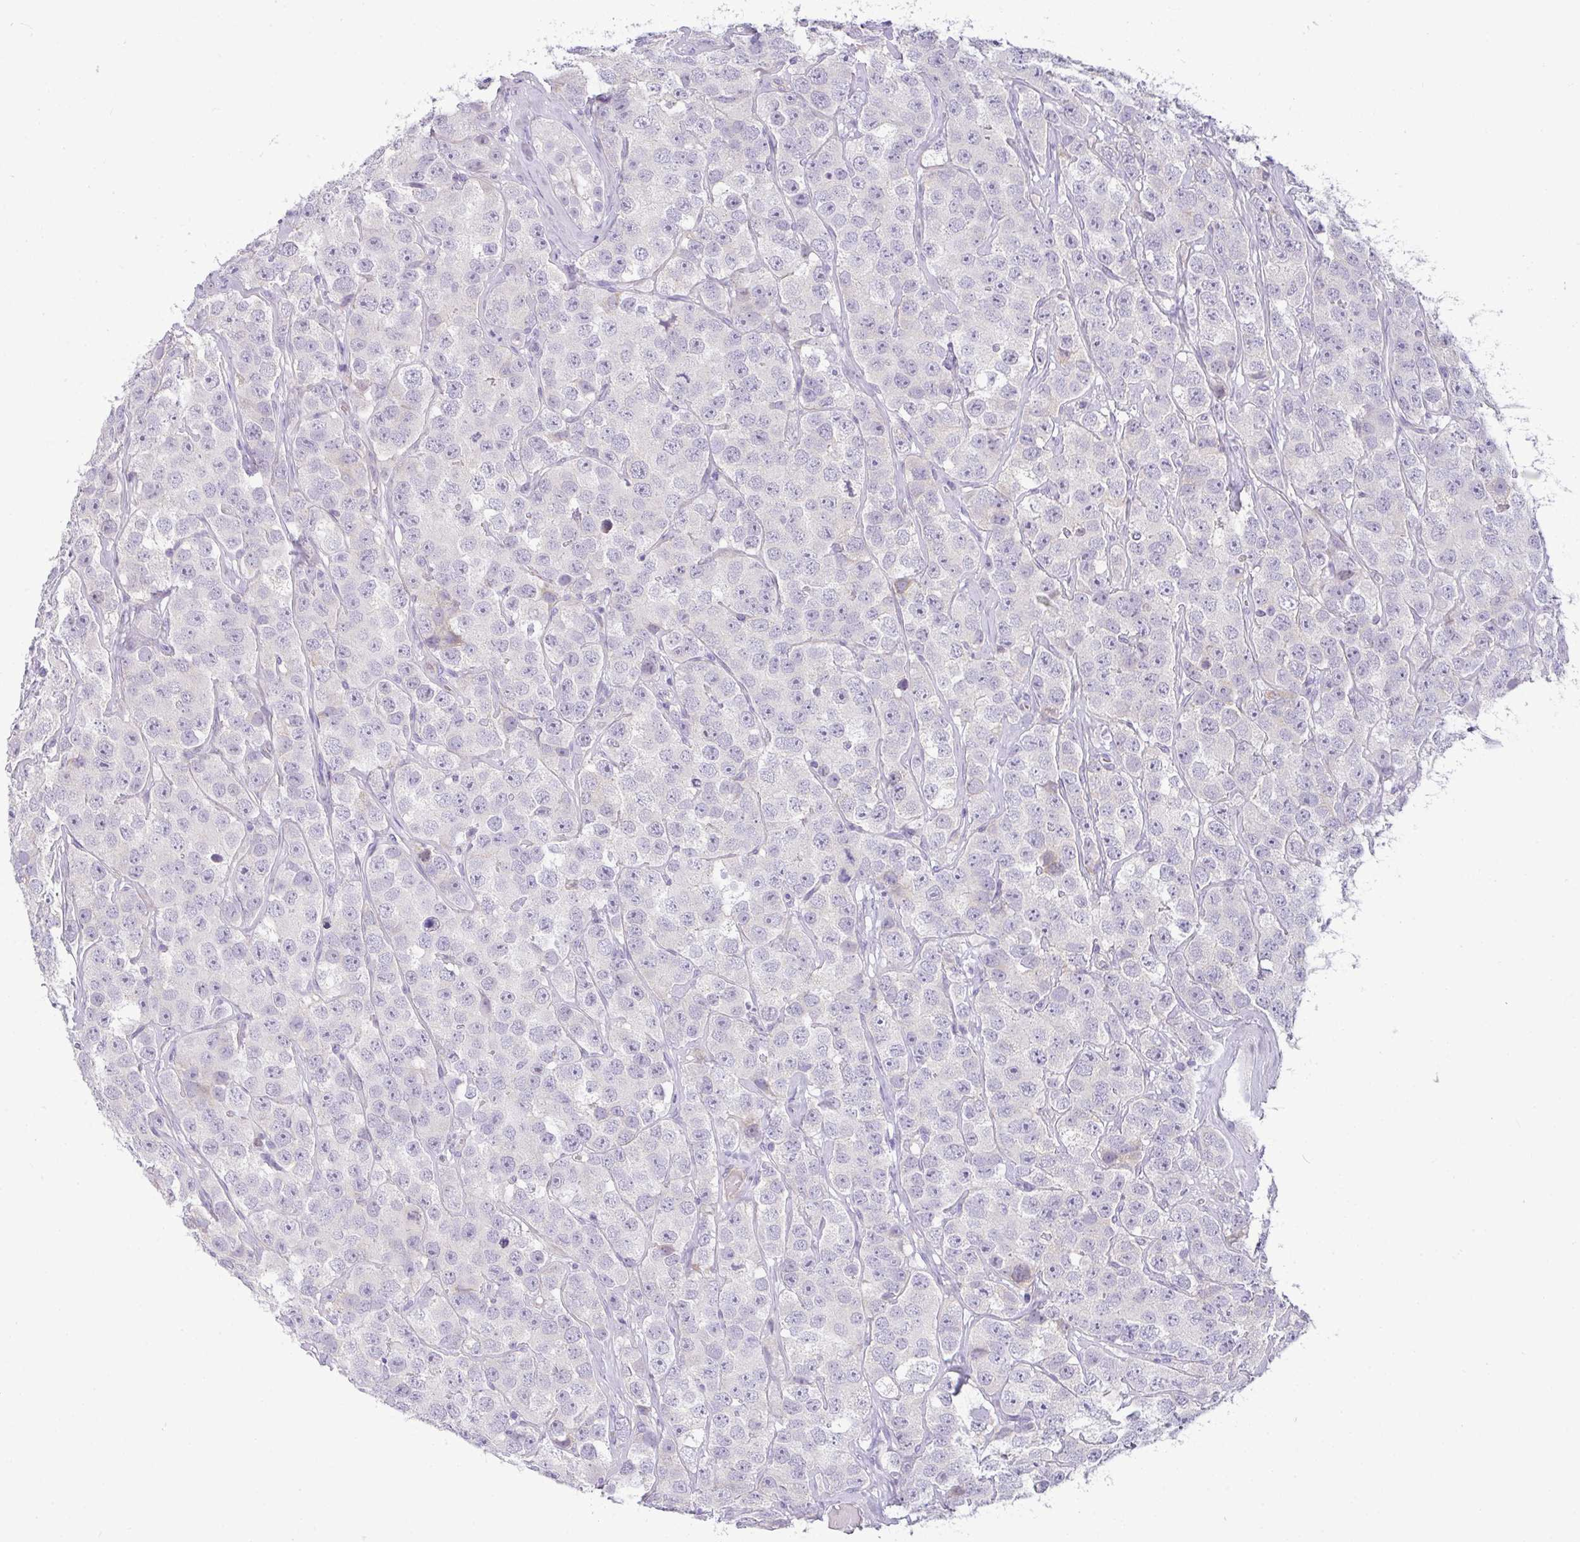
{"staining": {"intensity": "negative", "quantity": "none", "location": "none"}, "tissue": "testis cancer", "cell_type": "Tumor cells", "image_type": "cancer", "snomed": [{"axis": "morphology", "description": "Seminoma, NOS"}, {"axis": "topography", "description": "Testis"}], "caption": "A high-resolution micrograph shows immunohistochemistry (IHC) staining of testis cancer, which shows no significant expression in tumor cells.", "gene": "LIPE", "patient": {"sex": "male", "age": 28}}